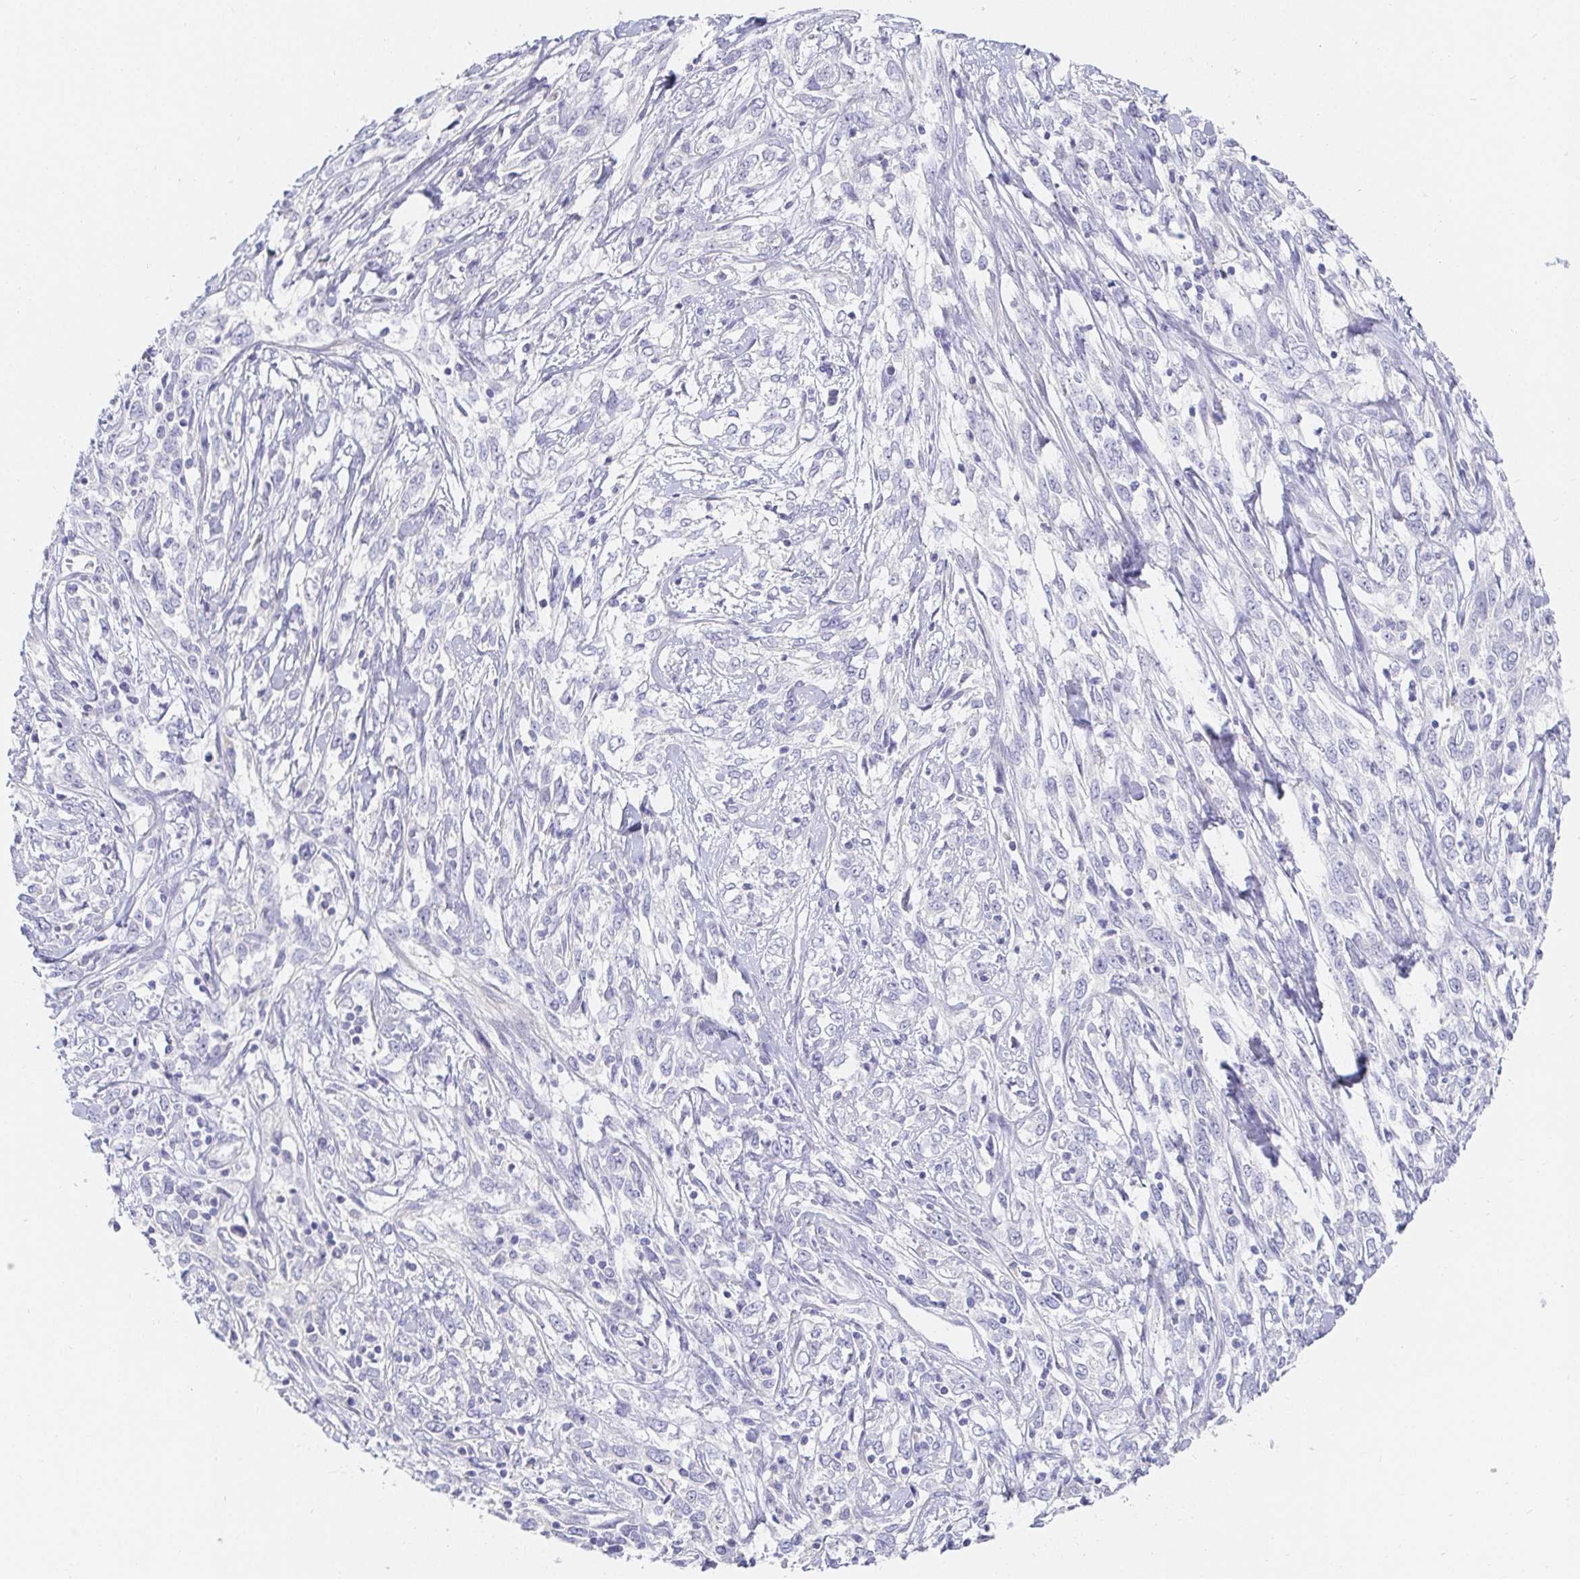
{"staining": {"intensity": "negative", "quantity": "none", "location": "none"}, "tissue": "cervical cancer", "cell_type": "Tumor cells", "image_type": "cancer", "snomed": [{"axis": "morphology", "description": "Adenocarcinoma, NOS"}, {"axis": "topography", "description": "Cervix"}], "caption": "Cervical cancer was stained to show a protein in brown. There is no significant staining in tumor cells.", "gene": "FGF21", "patient": {"sex": "female", "age": 40}}